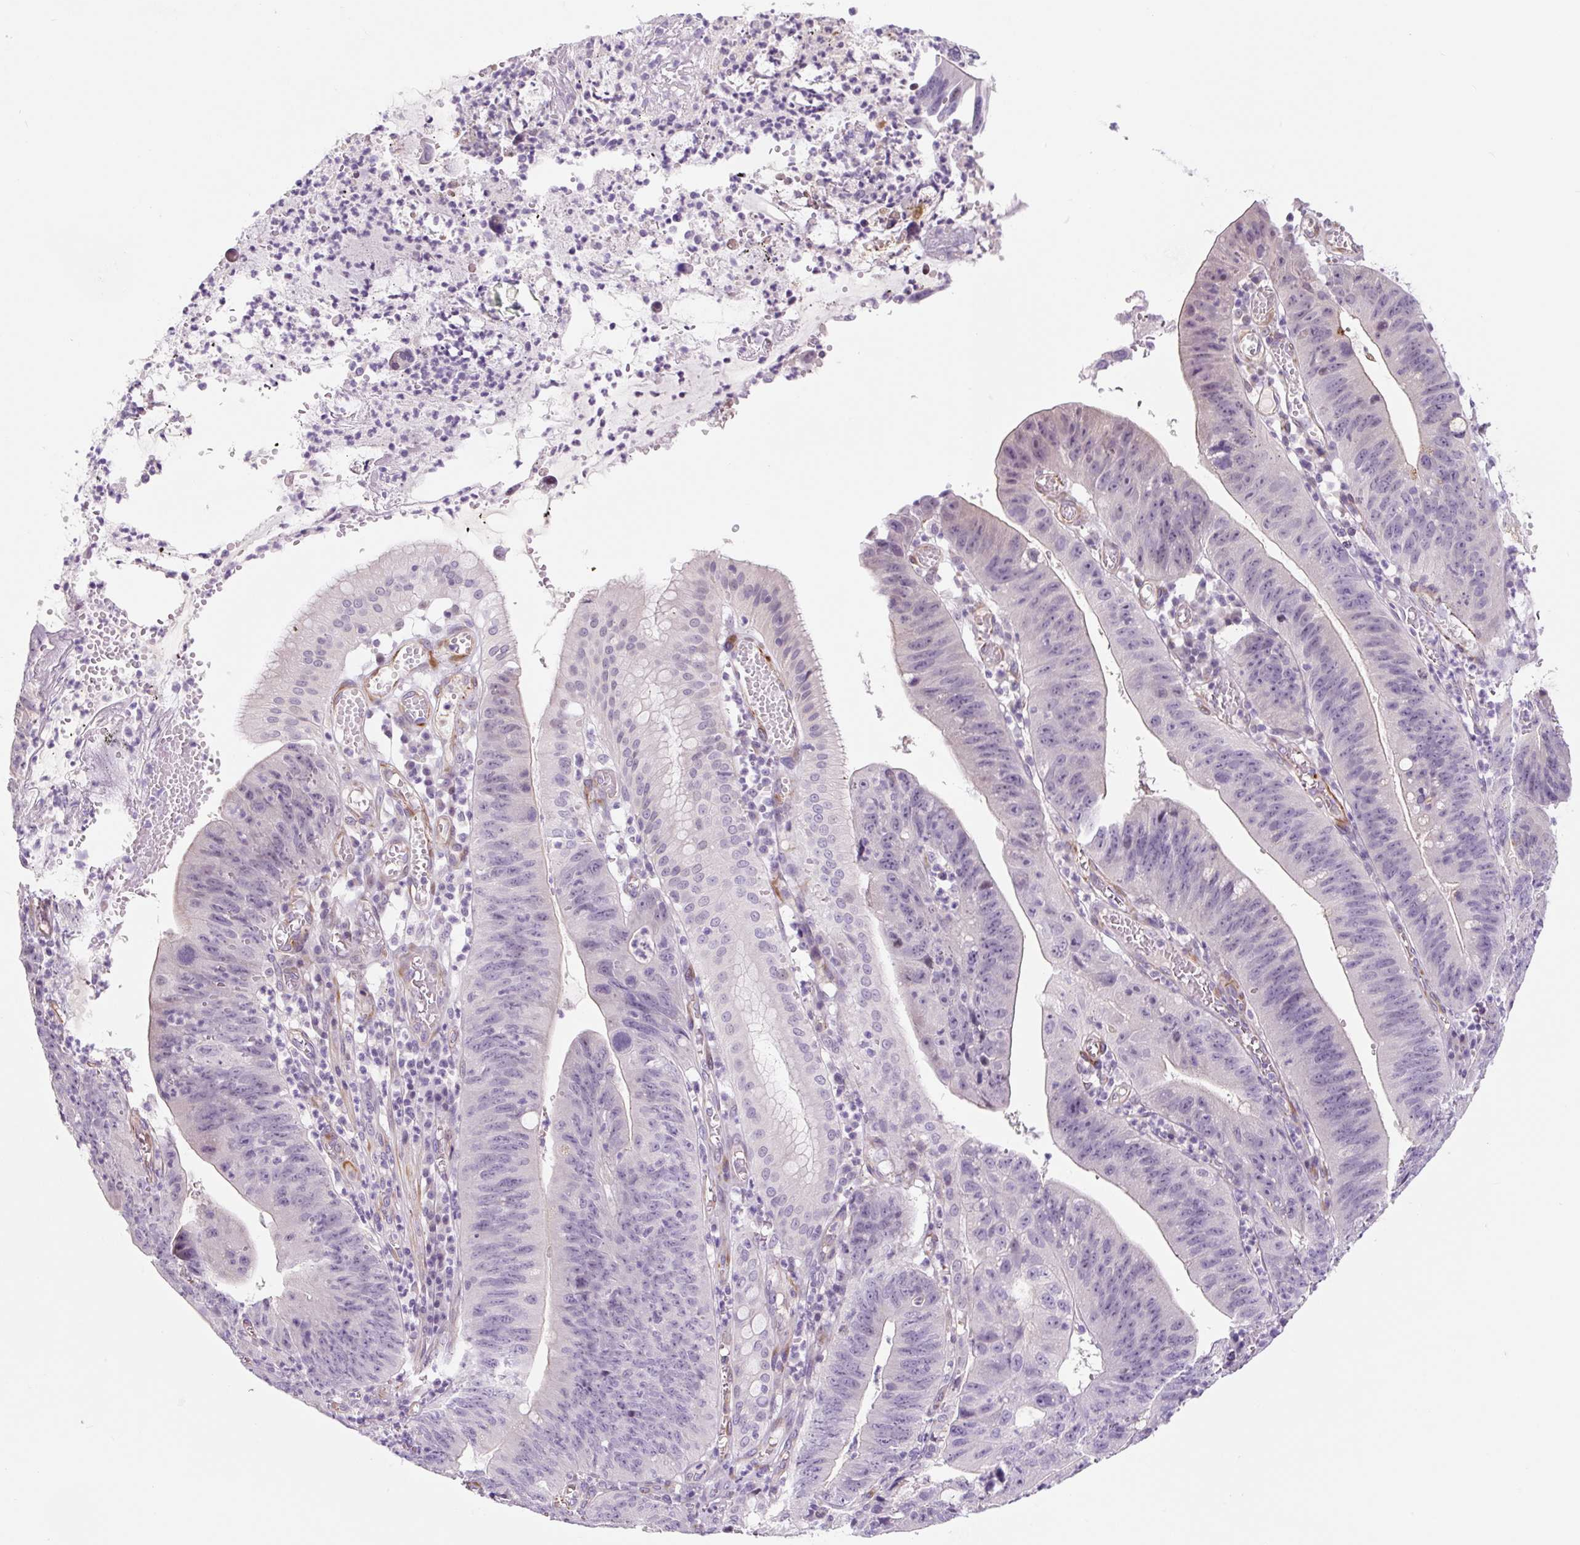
{"staining": {"intensity": "negative", "quantity": "none", "location": "none"}, "tissue": "stomach cancer", "cell_type": "Tumor cells", "image_type": "cancer", "snomed": [{"axis": "morphology", "description": "Adenocarcinoma, NOS"}, {"axis": "topography", "description": "Stomach"}], "caption": "Human stomach adenocarcinoma stained for a protein using IHC reveals no staining in tumor cells.", "gene": "CCL25", "patient": {"sex": "male", "age": 59}}